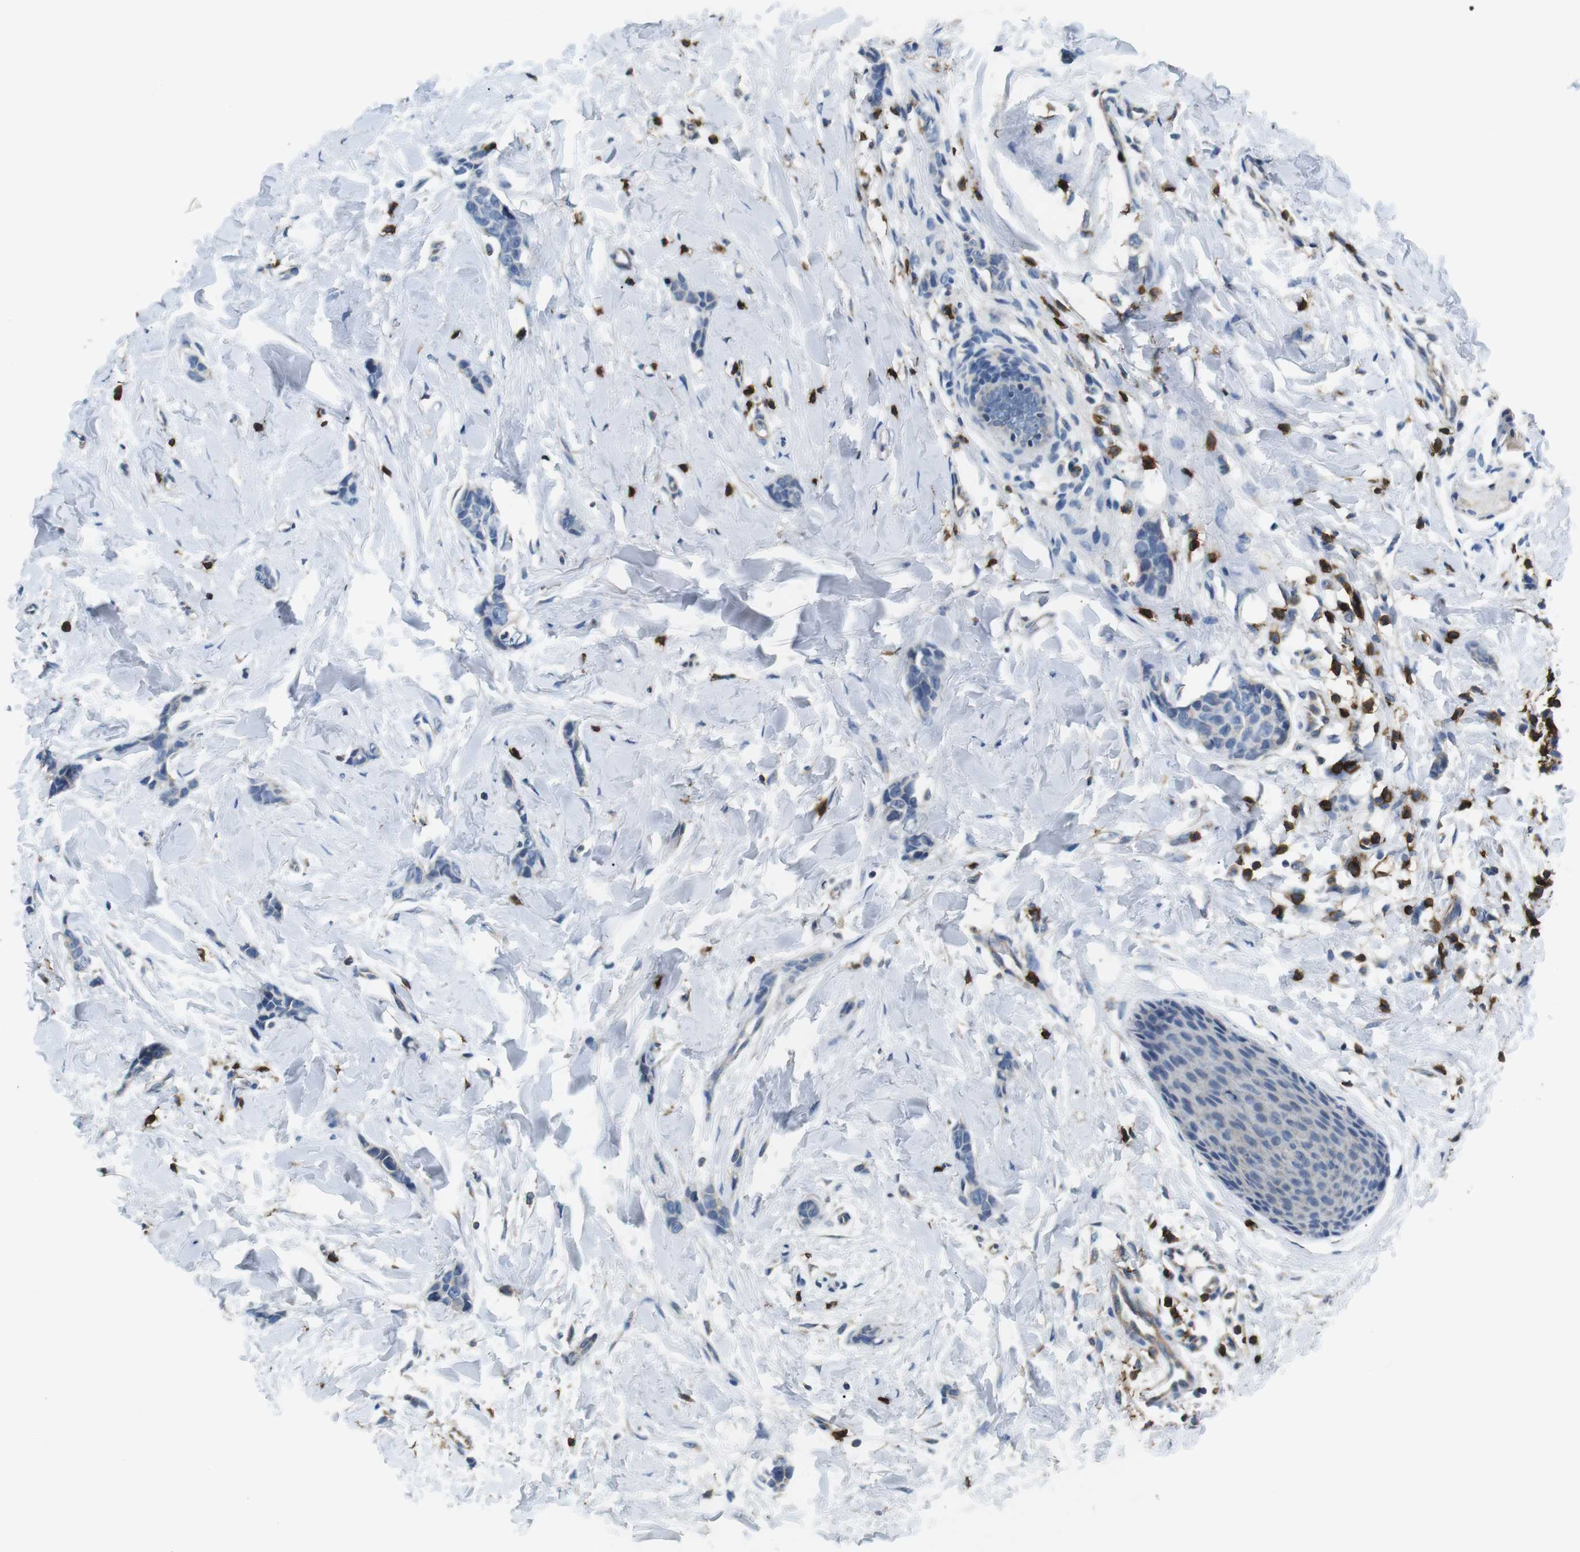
{"staining": {"intensity": "negative", "quantity": "none", "location": "none"}, "tissue": "breast cancer", "cell_type": "Tumor cells", "image_type": "cancer", "snomed": [{"axis": "morphology", "description": "Lobular carcinoma"}, {"axis": "topography", "description": "Skin"}, {"axis": "topography", "description": "Breast"}], "caption": "Image shows no protein positivity in tumor cells of breast lobular carcinoma tissue.", "gene": "CD6", "patient": {"sex": "female", "age": 46}}